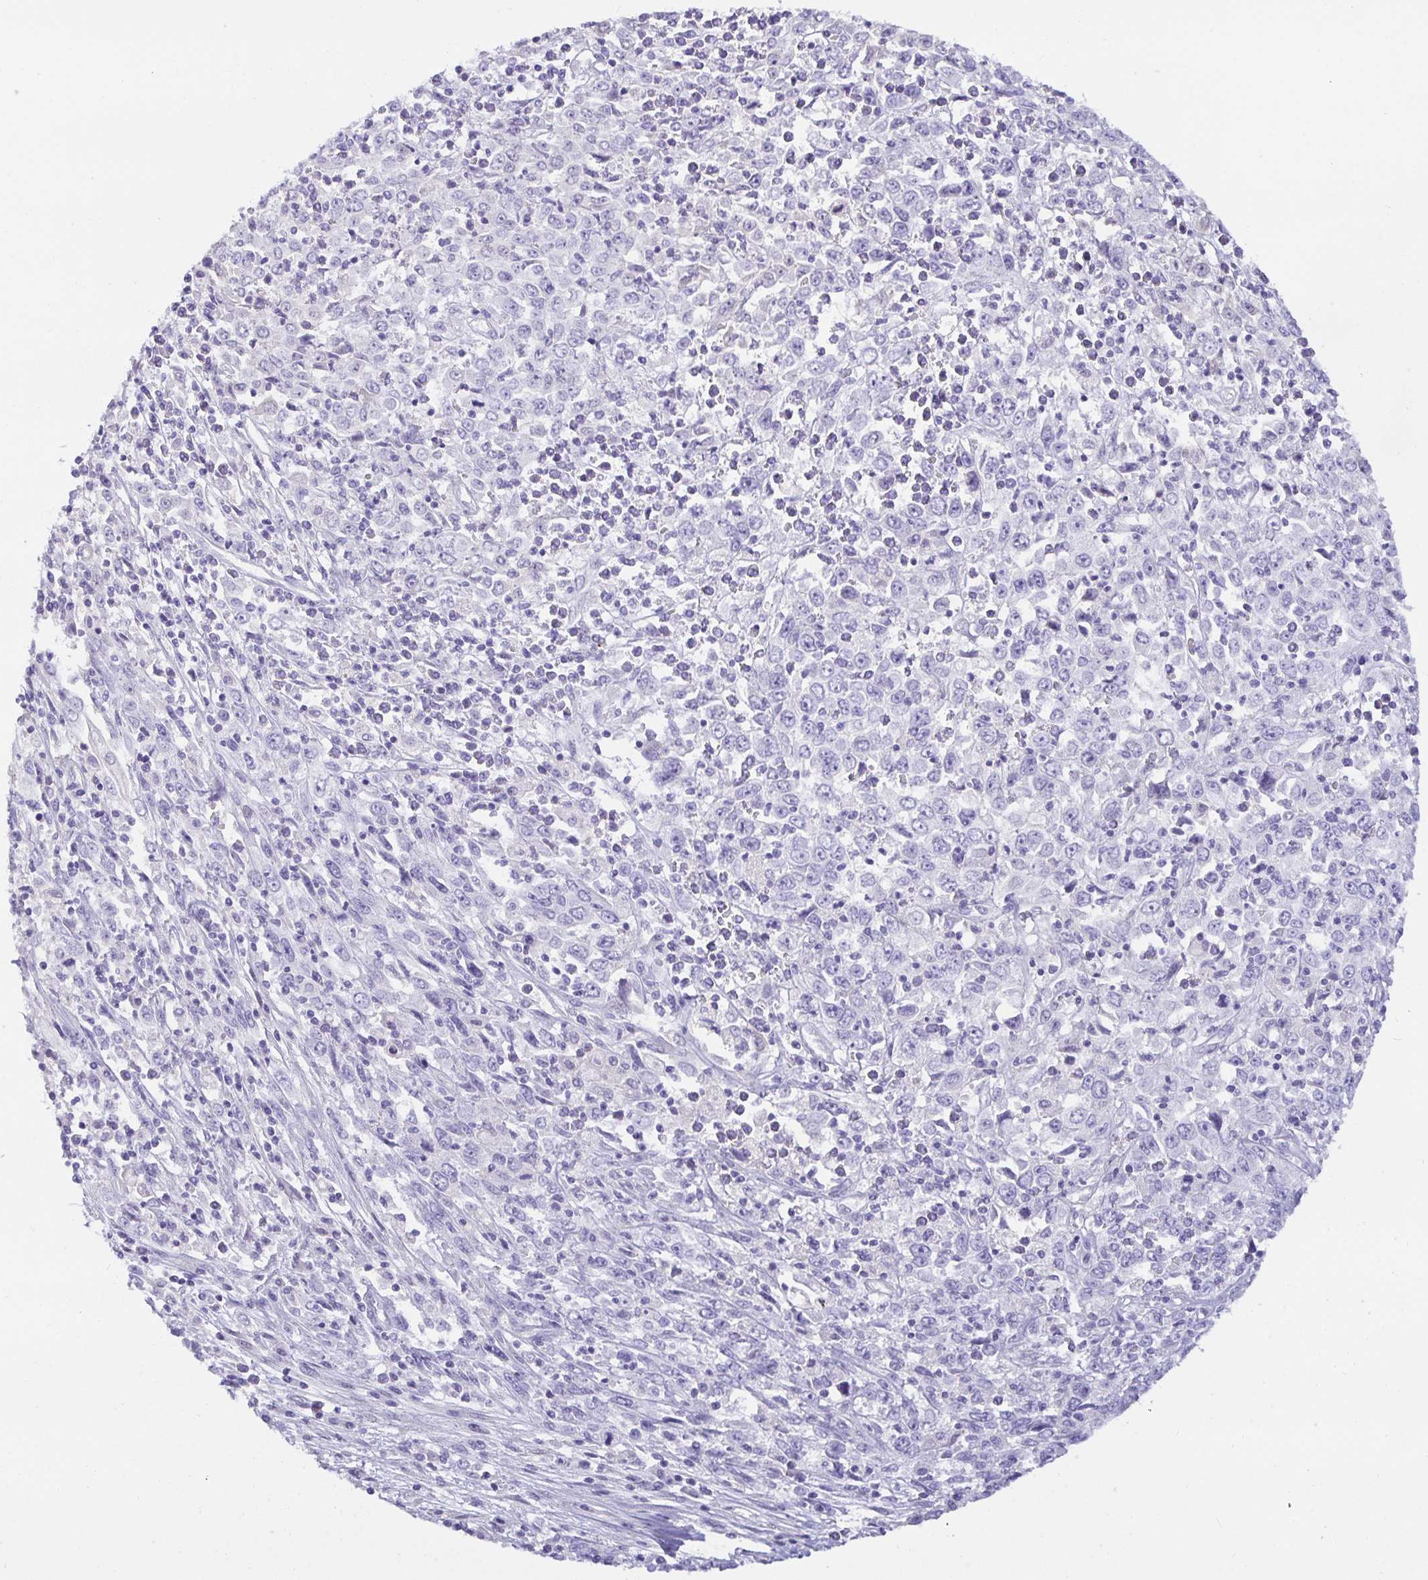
{"staining": {"intensity": "negative", "quantity": "none", "location": "none"}, "tissue": "cervical cancer", "cell_type": "Tumor cells", "image_type": "cancer", "snomed": [{"axis": "morphology", "description": "Adenocarcinoma, NOS"}, {"axis": "topography", "description": "Cervix"}], "caption": "This is an IHC histopathology image of human cervical adenocarcinoma. There is no staining in tumor cells.", "gene": "SPAG4", "patient": {"sex": "female", "age": 40}}